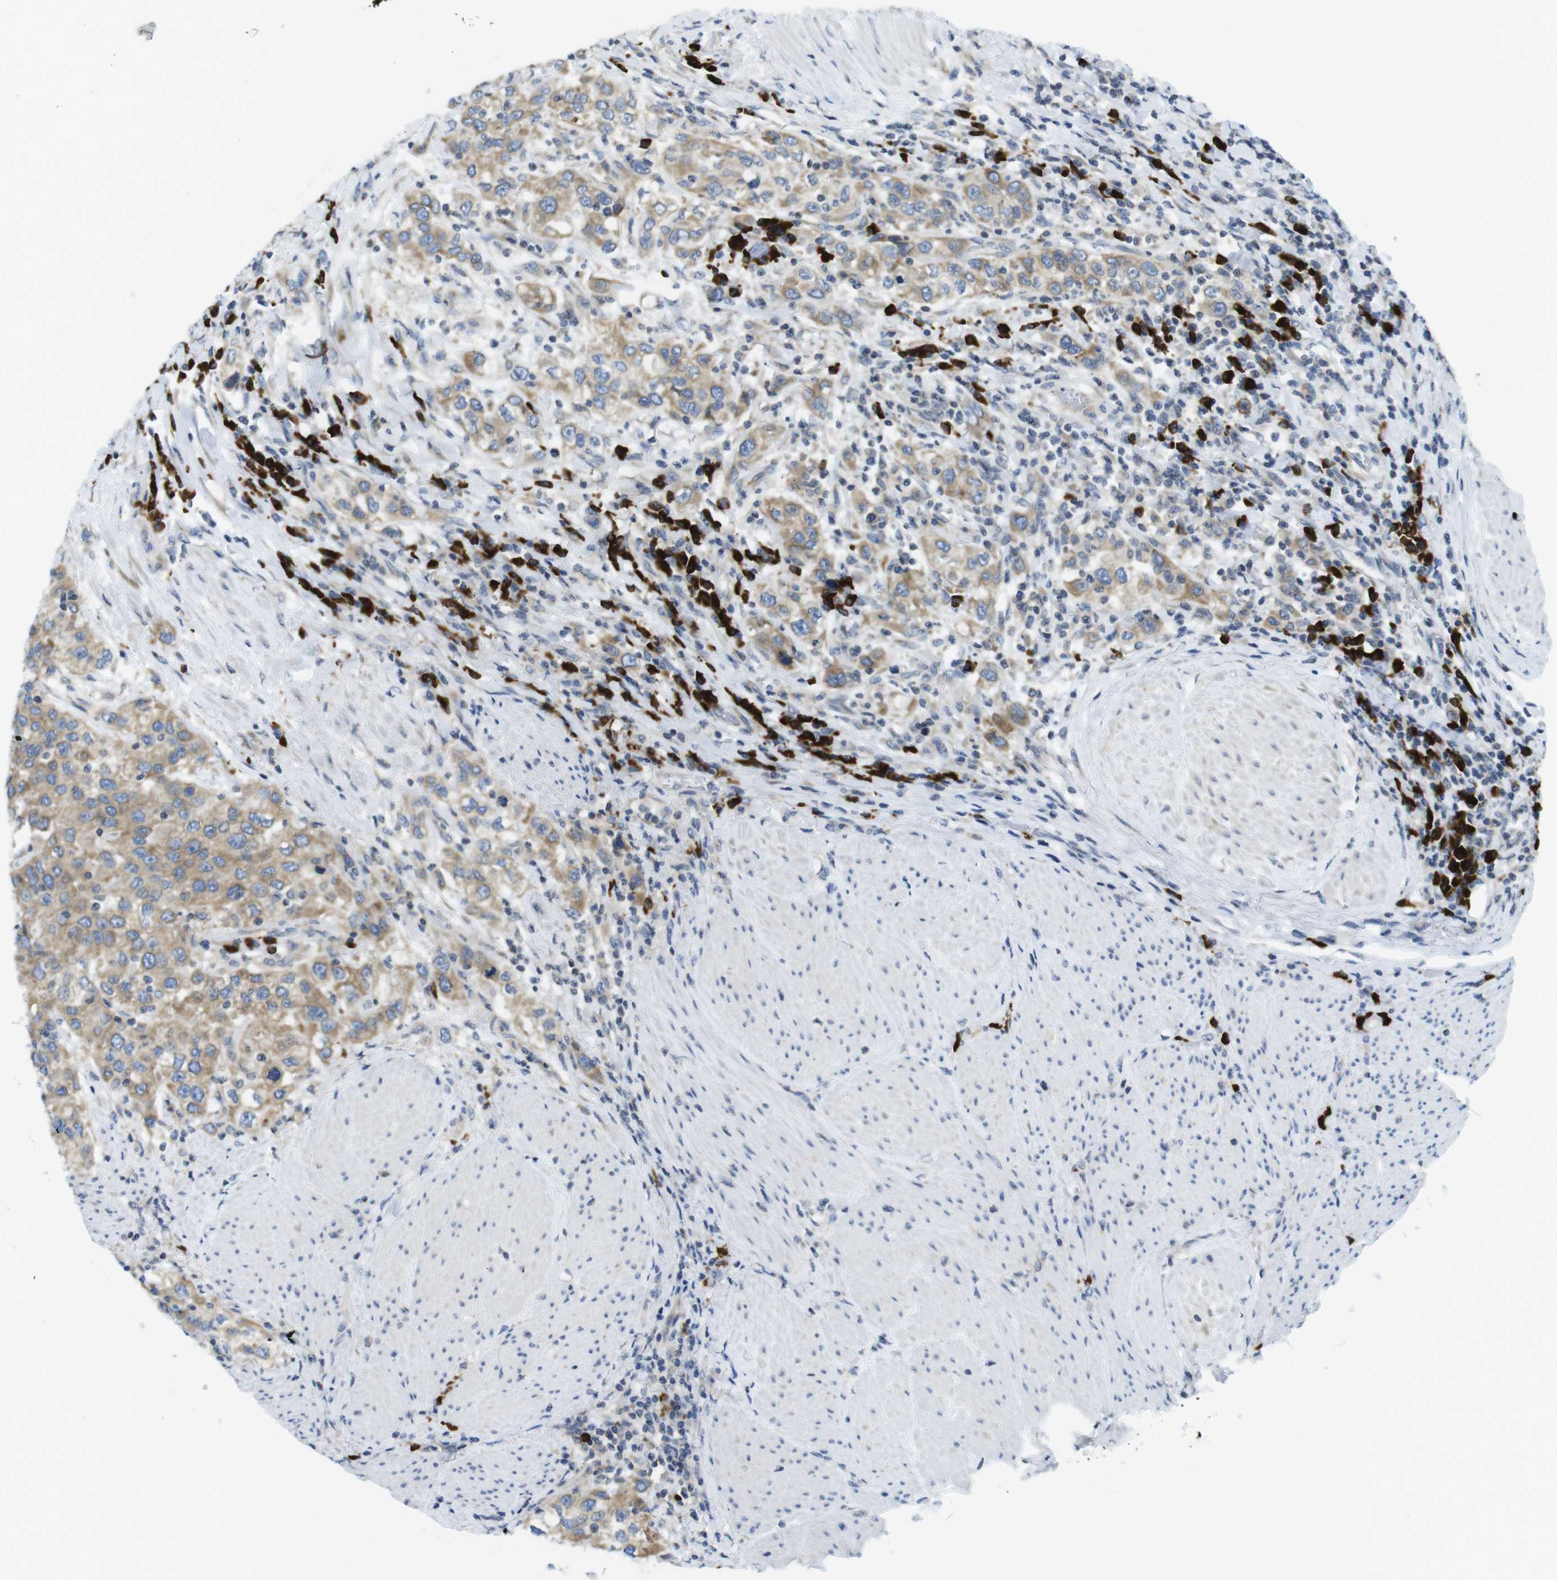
{"staining": {"intensity": "moderate", "quantity": ">75%", "location": "cytoplasmic/membranous"}, "tissue": "urothelial cancer", "cell_type": "Tumor cells", "image_type": "cancer", "snomed": [{"axis": "morphology", "description": "Urothelial carcinoma, High grade"}, {"axis": "topography", "description": "Urinary bladder"}], "caption": "High-power microscopy captured an immunohistochemistry (IHC) photomicrograph of urothelial cancer, revealing moderate cytoplasmic/membranous staining in approximately >75% of tumor cells.", "gene": "CLPTM1L", "patient": {"sex": "female", "age": 80}}